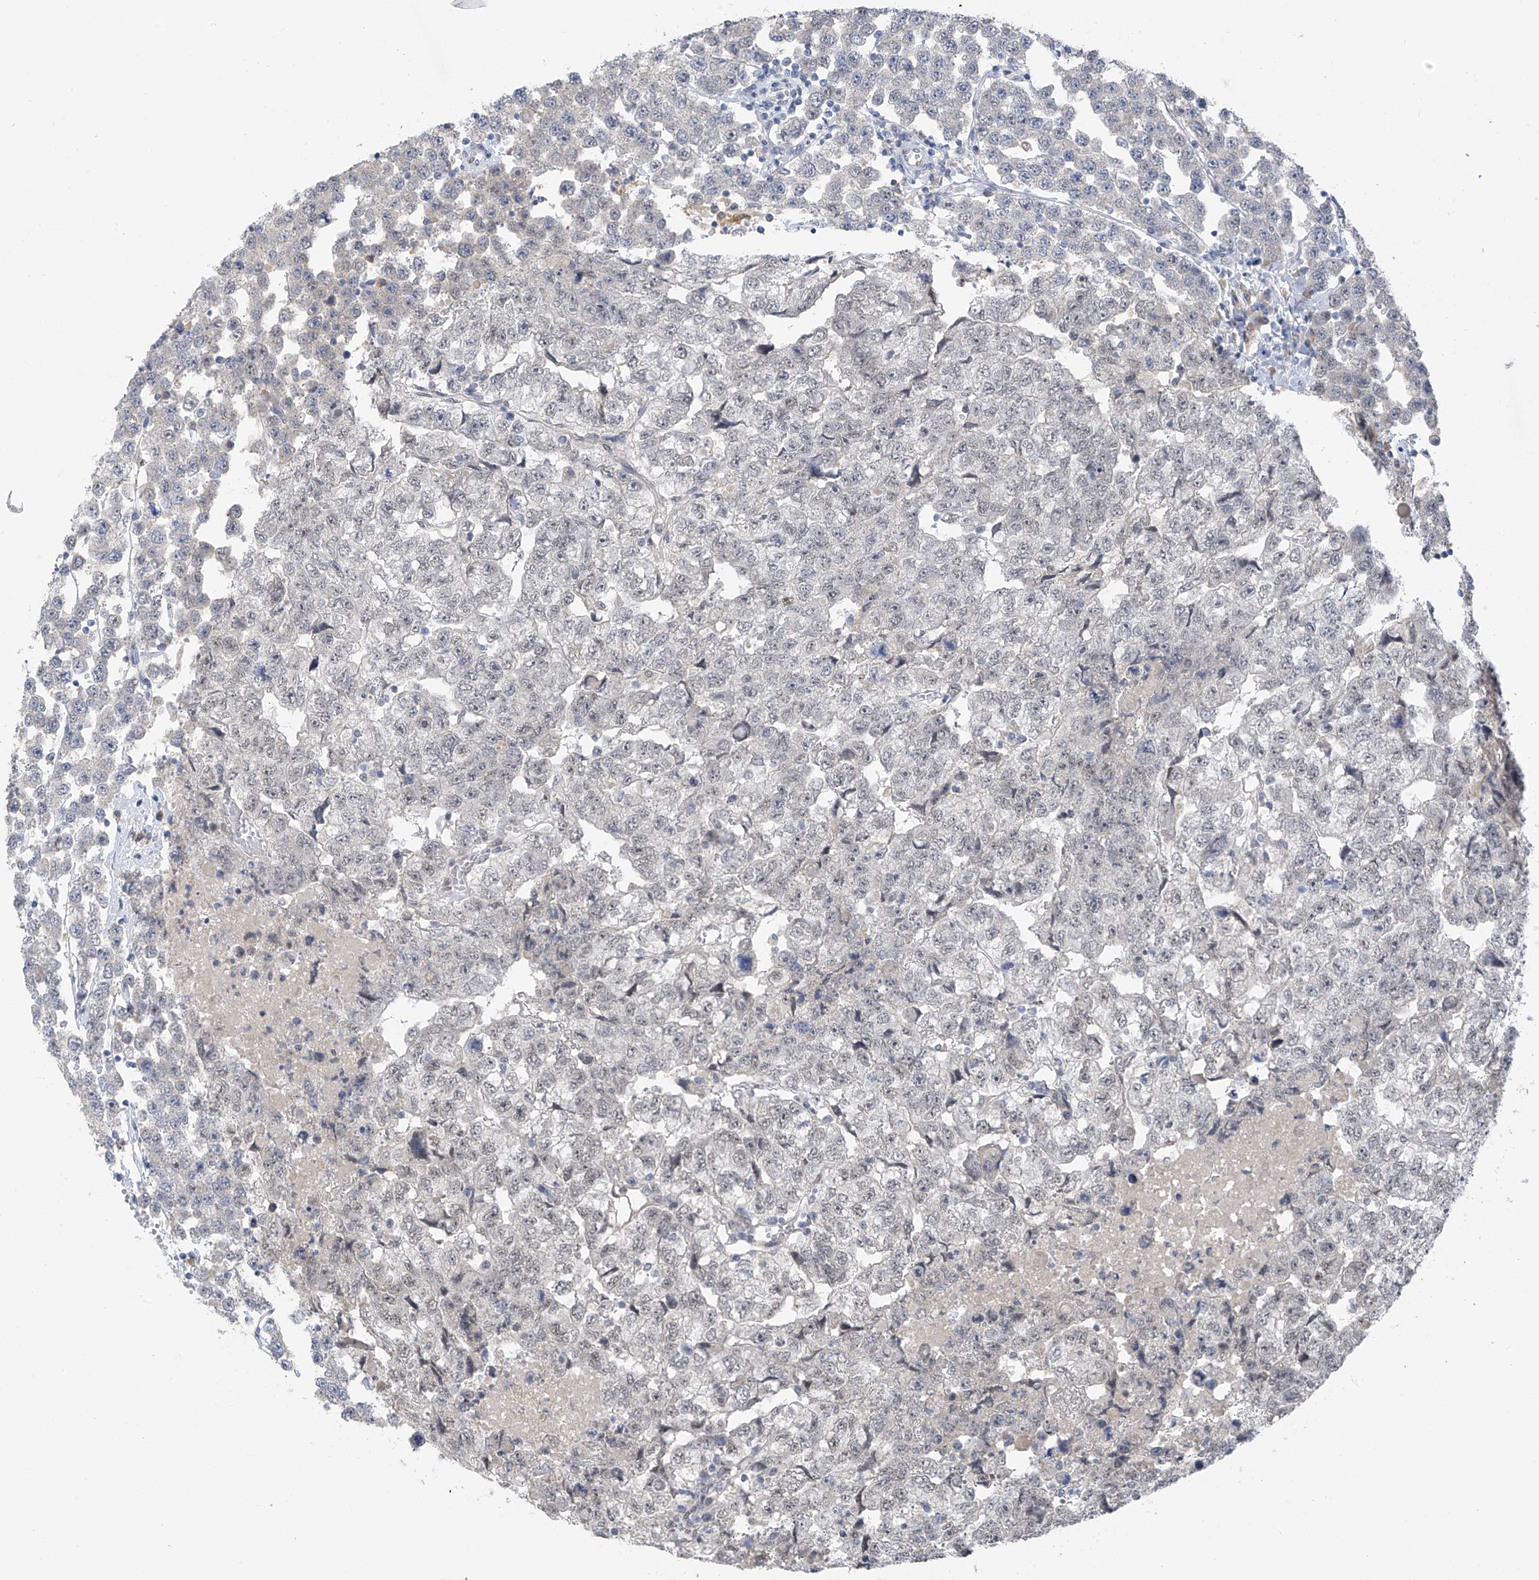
{"staining": {"intensity": "negative", "quantity": "none", "location": "none"}, "tissue": "testis cancer", "cell_type": "Tumor cells", "image_type": "cancer", "snomed": [{"axis": "morphology", "description": "Carcinoma, Embryonal, NOS"}, {"axis": "topography", "description": "Testis"}], "caption": "The image exhibits no significant expression in tumor cells of testis cancer (embryonal carcinoma). The staining is performed using DAB (3,3'-diaminobenzidine) brown chromogen with nuclei counter-stained in using hematoxylin.", "gene": "CYP4V2", "patient": {"sex": "male", "age": 36}}